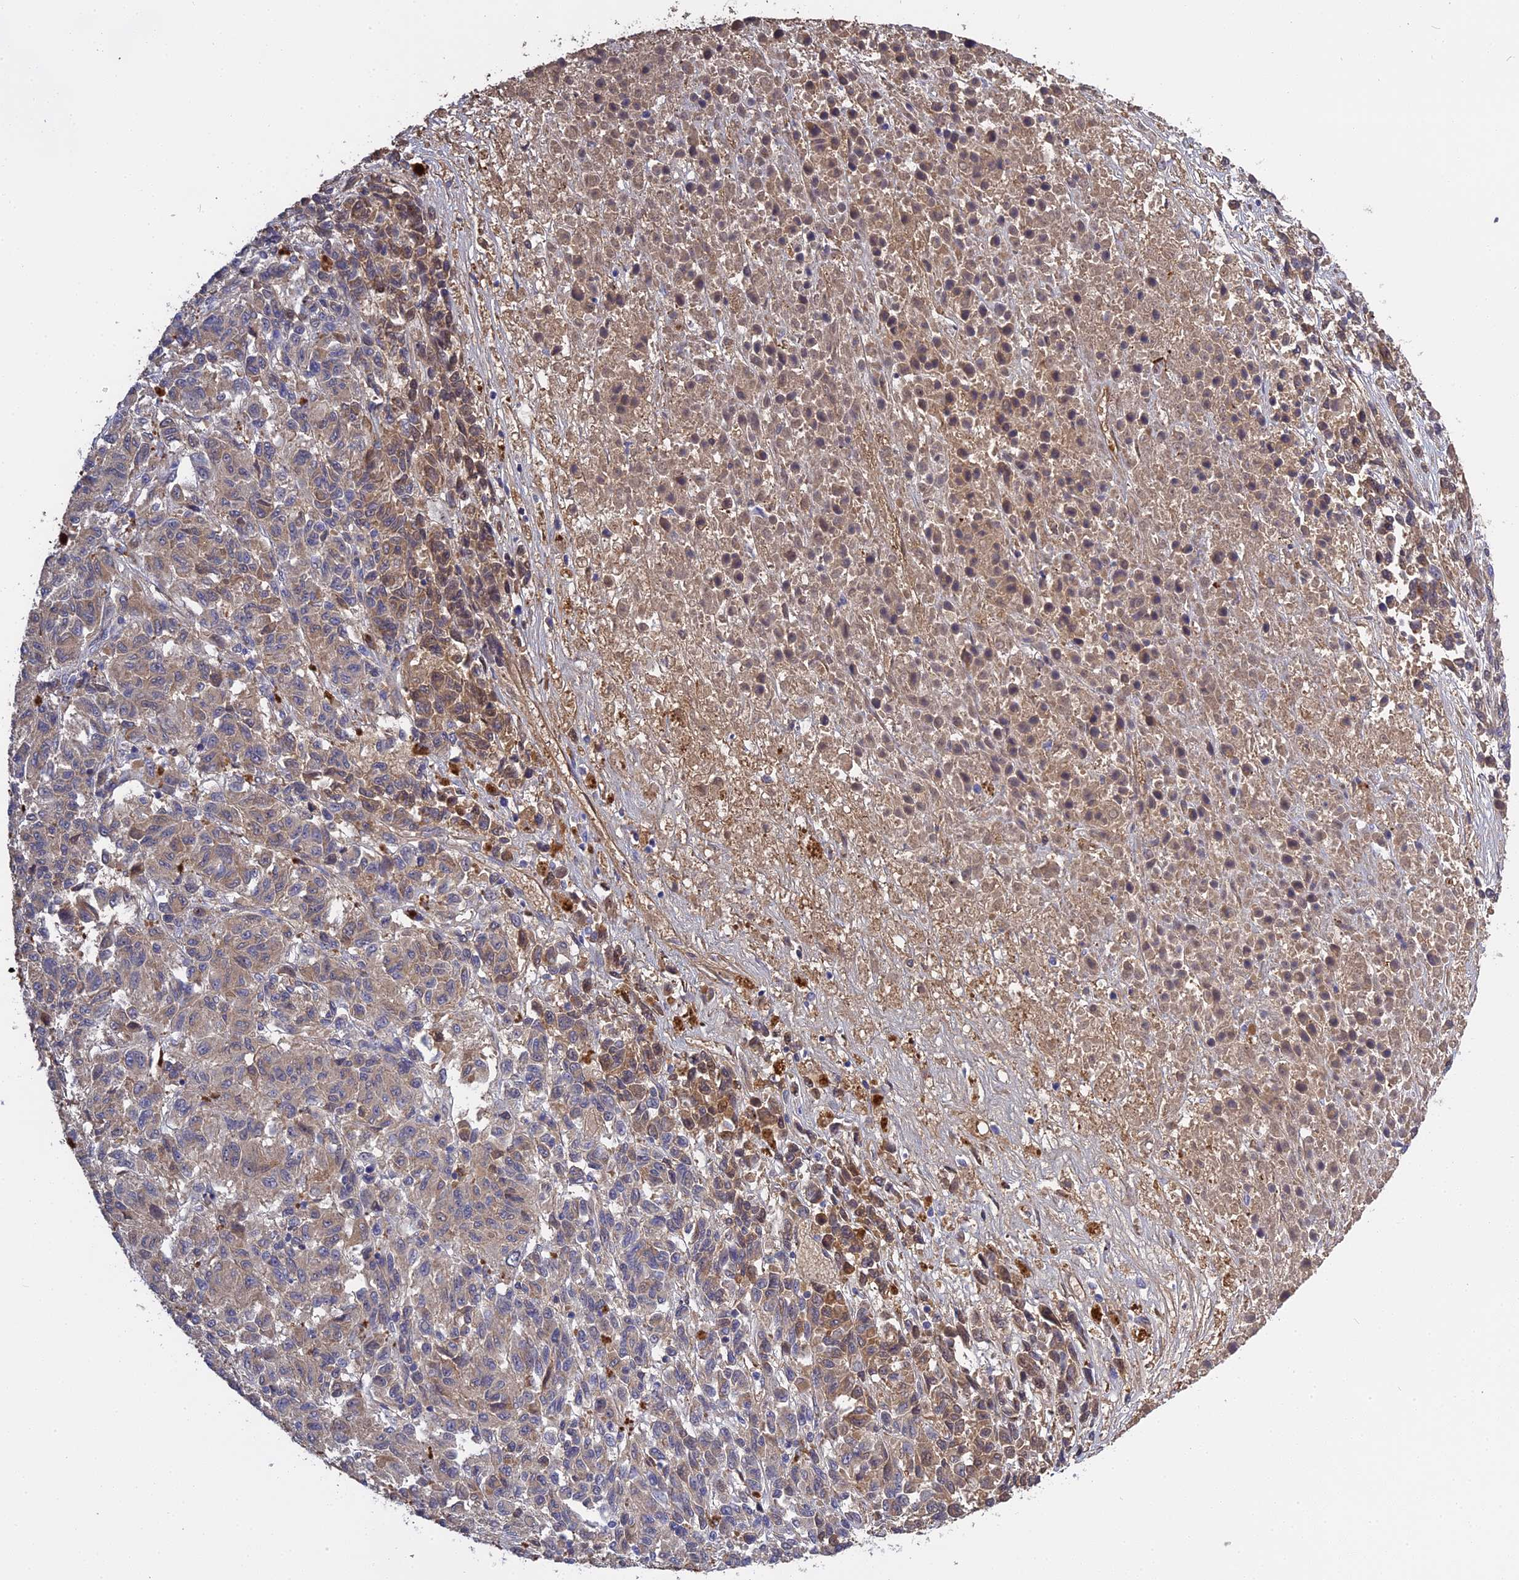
{"staining": {"intensity": "moderate", "quantity": "25%-75%", "location": "cytoplasmic/membranous"}, "tissue": "melanoma", "cell_type": "Tumor cells", "image_type": "cancer", "snomed": [{"axis": "morphology", "description": "Malignant melanoma, Metastatic site"}, {"axis": "topography", "description": "Lung"}], "caption": "High-power microscopy captured an IHC micrograph of malignant melanoma (metastatic site), revealing moderate cytoplasmic/membranous positivity in approximately 25%-75% of tumor cells.", "gene": "PZP", "patient": {"sex": "male", "age": 64}}